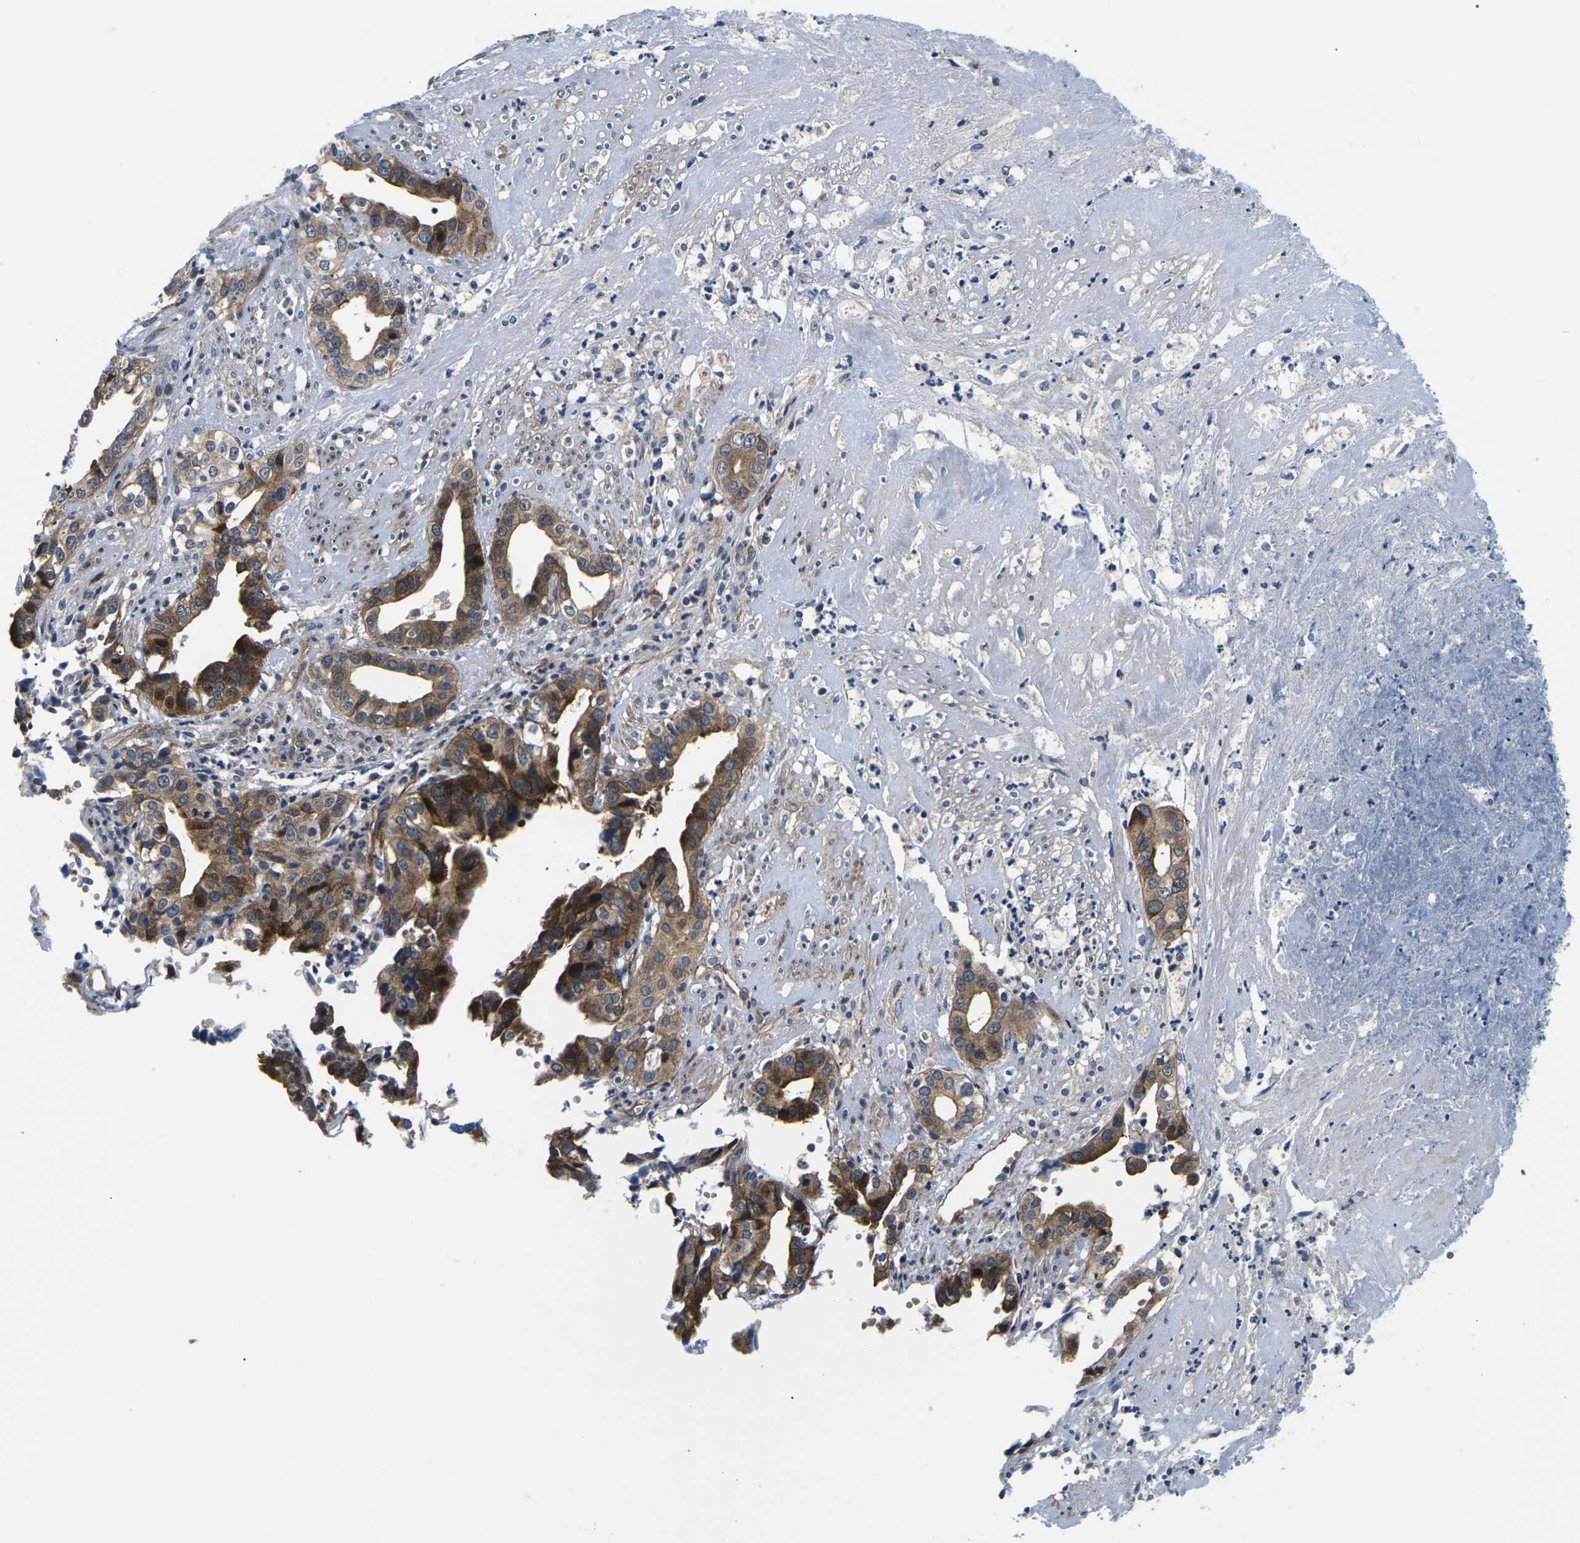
{"staining": {"intensity": "moderate", "quantity": ">75%", "location": "cytoplasmic/membranous"}, "tissue": "liver cancer", "cell_type": "Tumor cells", "image_type": "cancer", "snomed": [{"axis": "morphology", "description": "Cholangiocarcinoma"}, {"axis": "topography", "description": "Liver"}], "caption": "Cholangiocarcinoma (liver) was stained to show a protein in brown. There is medium levels of moderate cytoplasmic/membranous expression in approximately >75% of tumor cells.", "gene": "EIF4E", "patient": {"sex": "female", "age": 61}}